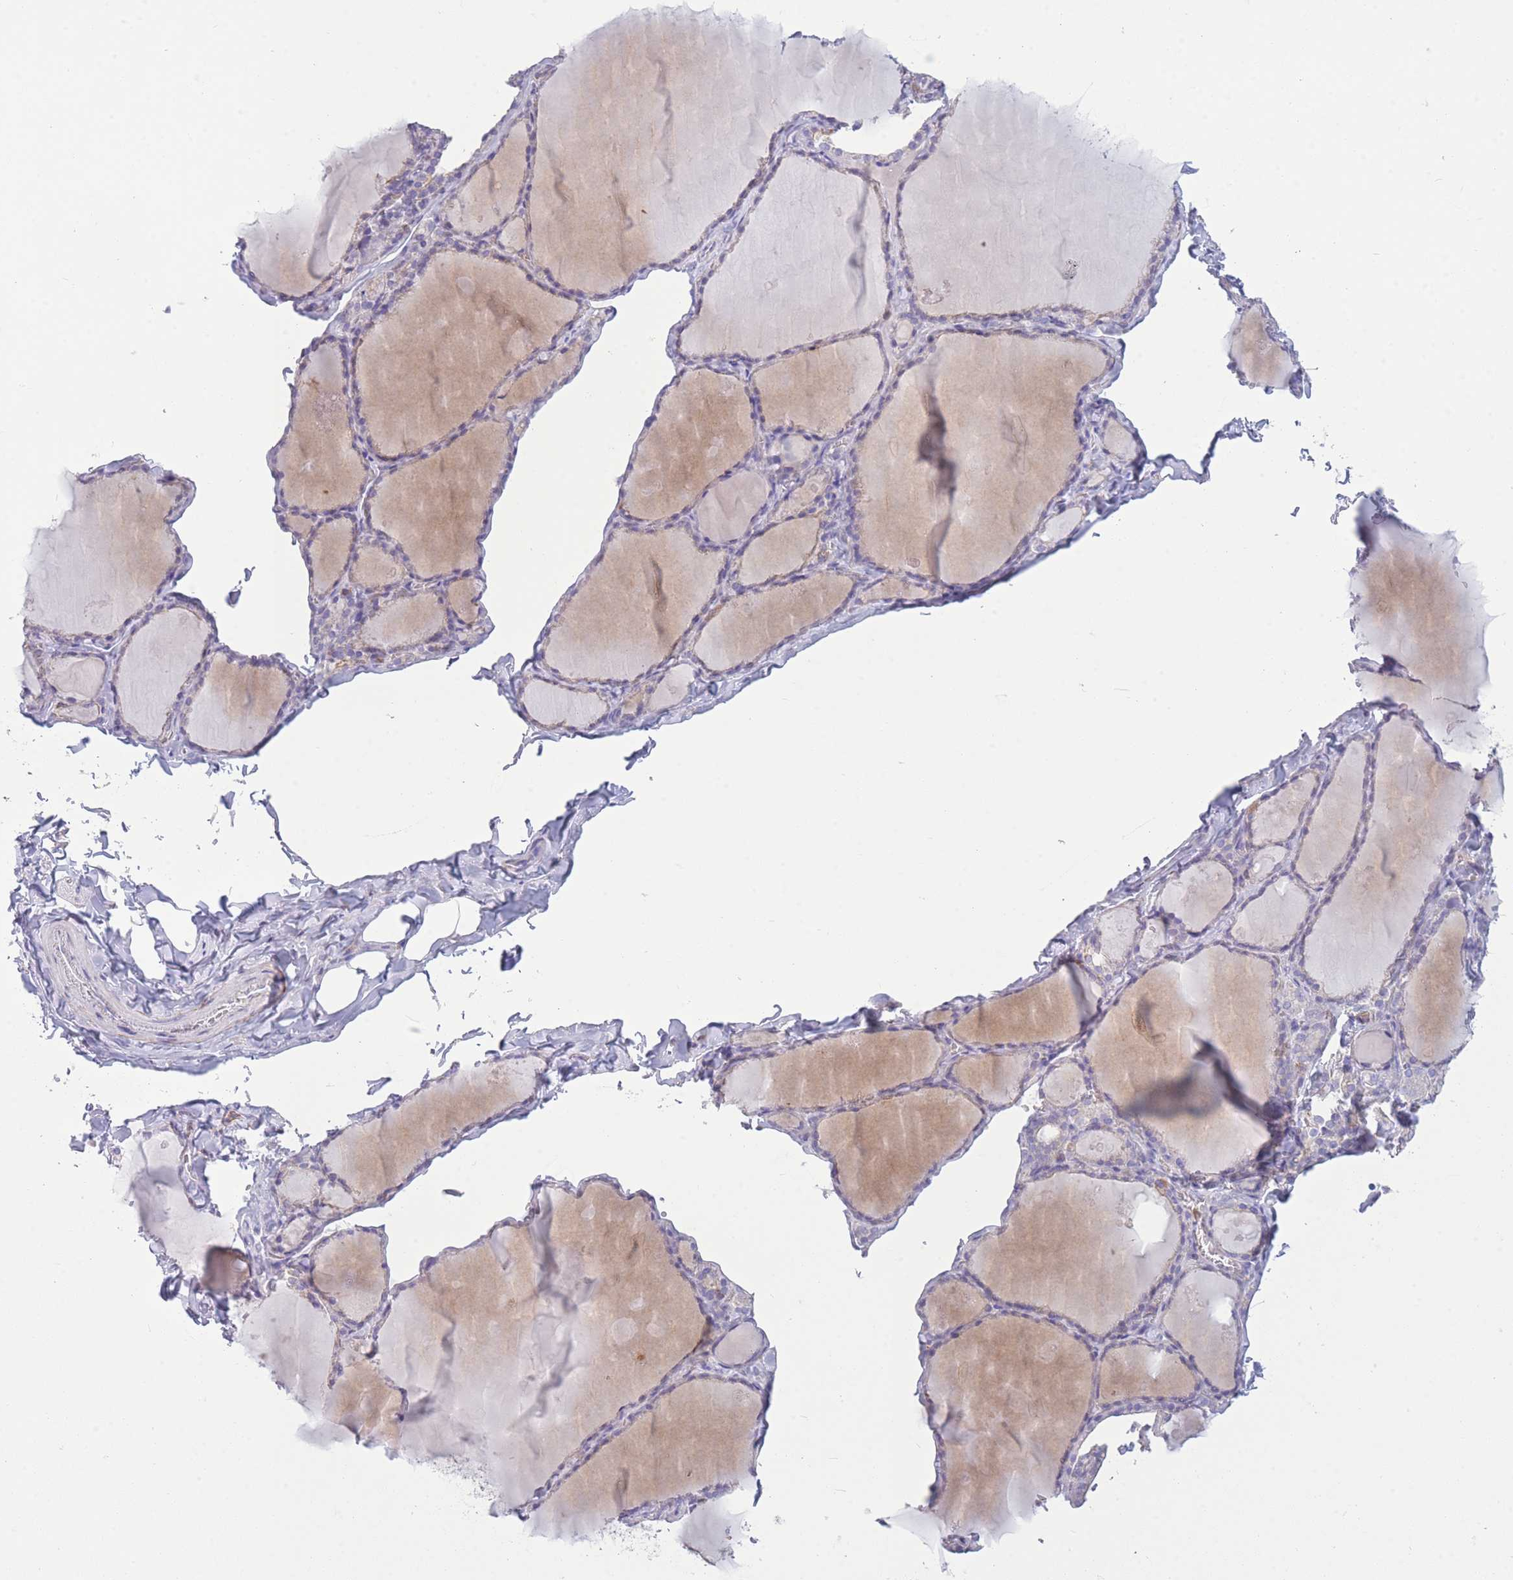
{"staining": {"intensity": "moderate", "quantity": "<25%", "location": "cytoplasmic/membranous"}, "tissue": "thyroid gland", "cell_type": "Glandular cells", "image_type": "normal", "snomed": [{"axis": "morphology", "description": "Normal tissue, NOS"}, {"axis": "topography", "description": "Thyroid gland"}], "caption": "An immunohistochemistry (IHC) micrograph of unremarkable tissue is shown. Protein staining in brown labels moderate cytoplasmic/membranous positivity in thyroid gland within glandular cells.", "gene": "PDHA1", "patient": {"sex": "male", "age": 56}}